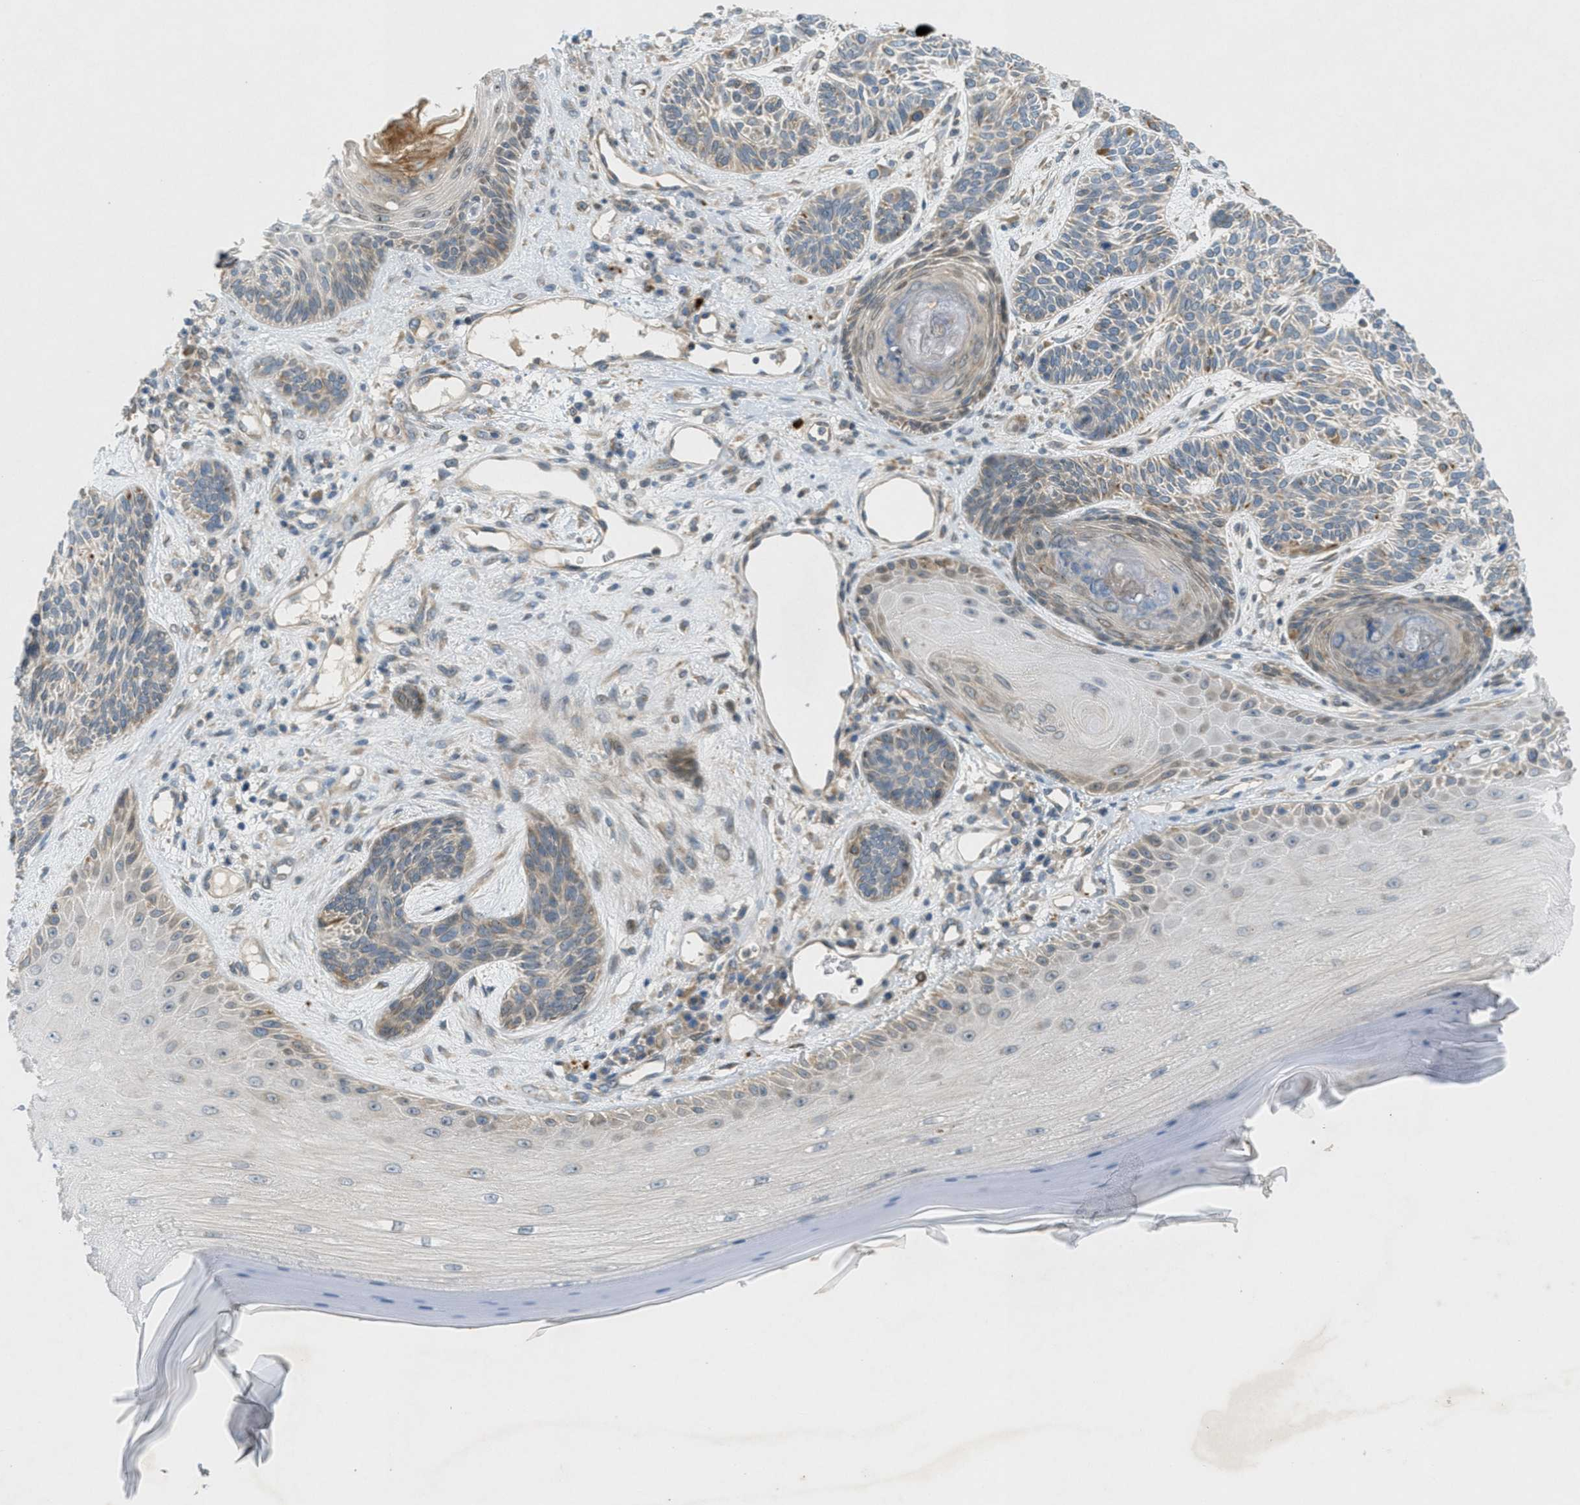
{"staining": {"intensity": "weak", "quantity": "25%-75%", "location": "cytoplasmic/membranous"}, "tissue": "skin cancer", "cell_type": "Tumor cells", "image_type": "cancer", "snomed": [{"axis": "morphology", "description": "Basal cell carcinoma"}, {"axis": "topography", "description": "Skin"}], "caption": "Protein staining of skin basal cell carcinoma tissue exhibits weak cytoplasmic/membranous positivity in about 25%-75% of tumor cells.", "gene": "SIGMAR1", "patient": {"sex": "male", "age": 55}}